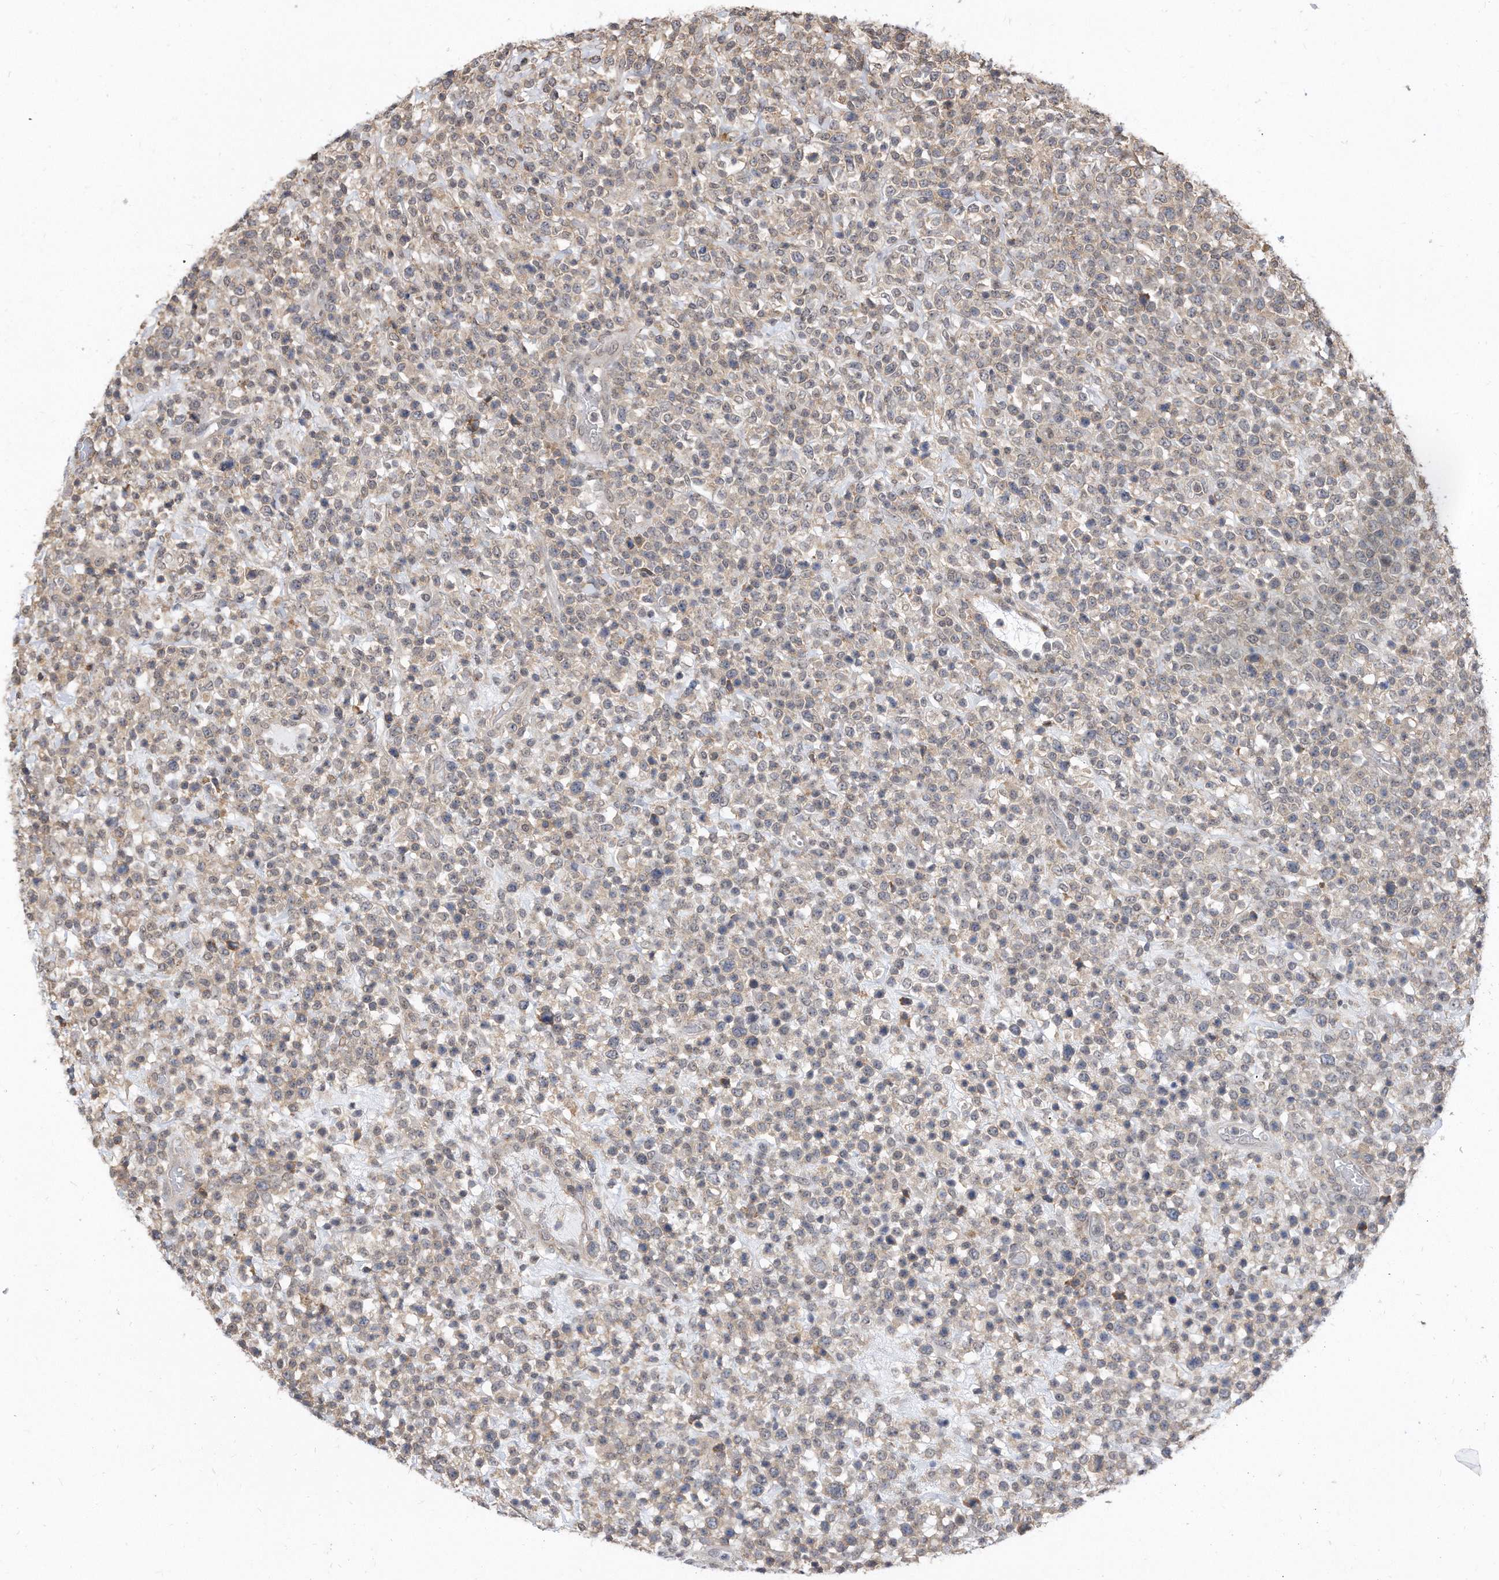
{"staining": {"intensity": "weak", "quantity": "25%-75%", "location": "cytoplasmic/membranous"}, "tissue": "lymphoma", "cell_type": "Tumor cells", "image_type": "cancer", "snomed": [{"axis": "morphology", "description": "Malignant lymphoma, non-Hodgkin's type, High grade"}, {"axis": "topography", "description": "Colon"}], "caption": "Lymphoma stained with a protein marker displays weak staining in tumor cells.", "gene": "TCP1", "patient": {"sex": "female", "age": 53}}